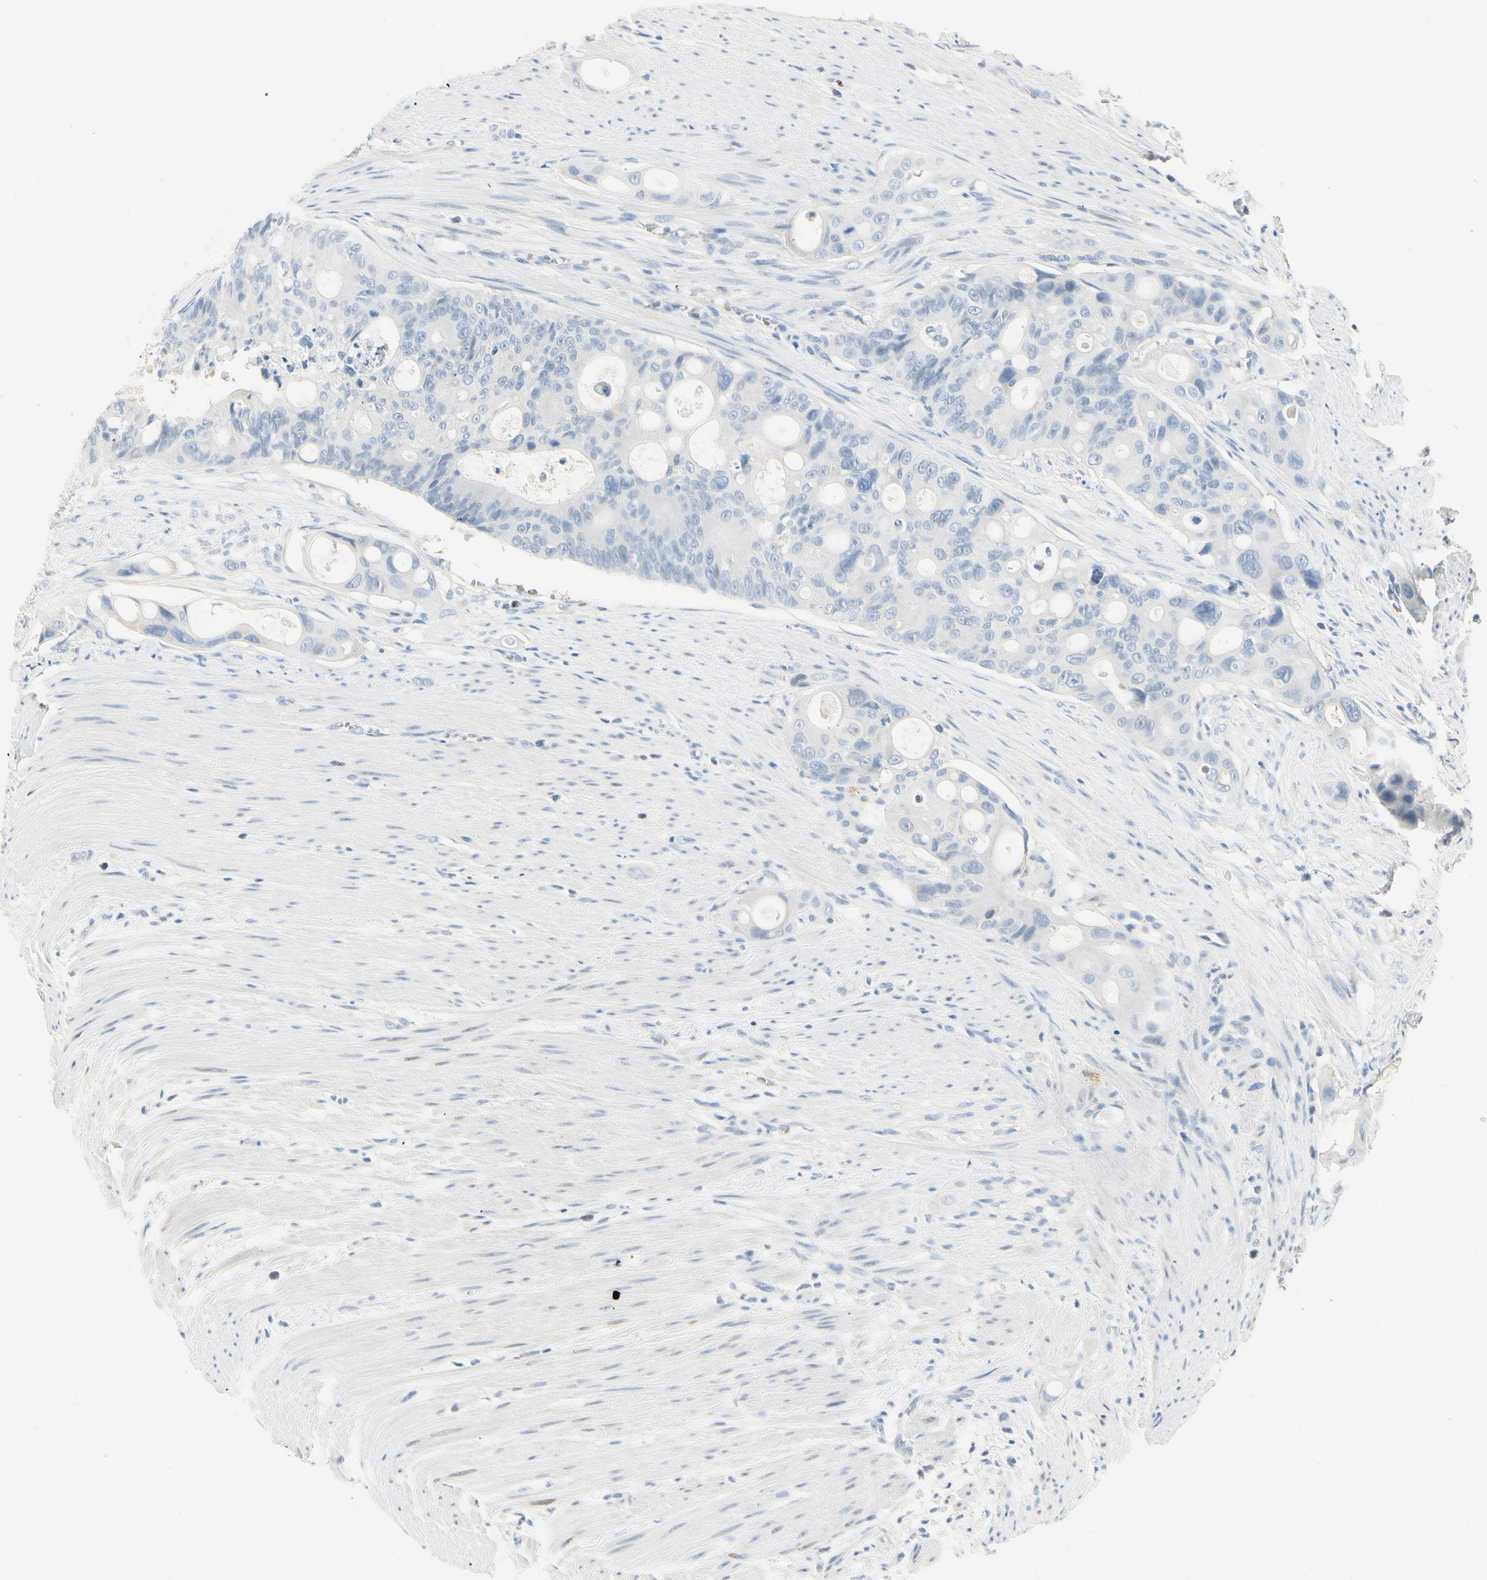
{"staining": {"intensity": "negative", "quantity": "none", "location": "none"}, "tissue": "colorectal cancer", "cell_type": "Tumor cells", "image_type": "cancer", "snomed": [{"axis": "morphology", "description": "Adenocarcinoma, NOS"}, {"axis": "topography", "description": "Colon"}], "caption": "This is an IHC micrograph of colorectal cancer. There is no staining in tumor cells.", "gene": "CA1", "patient": {"sex": "female", "age": 57}}